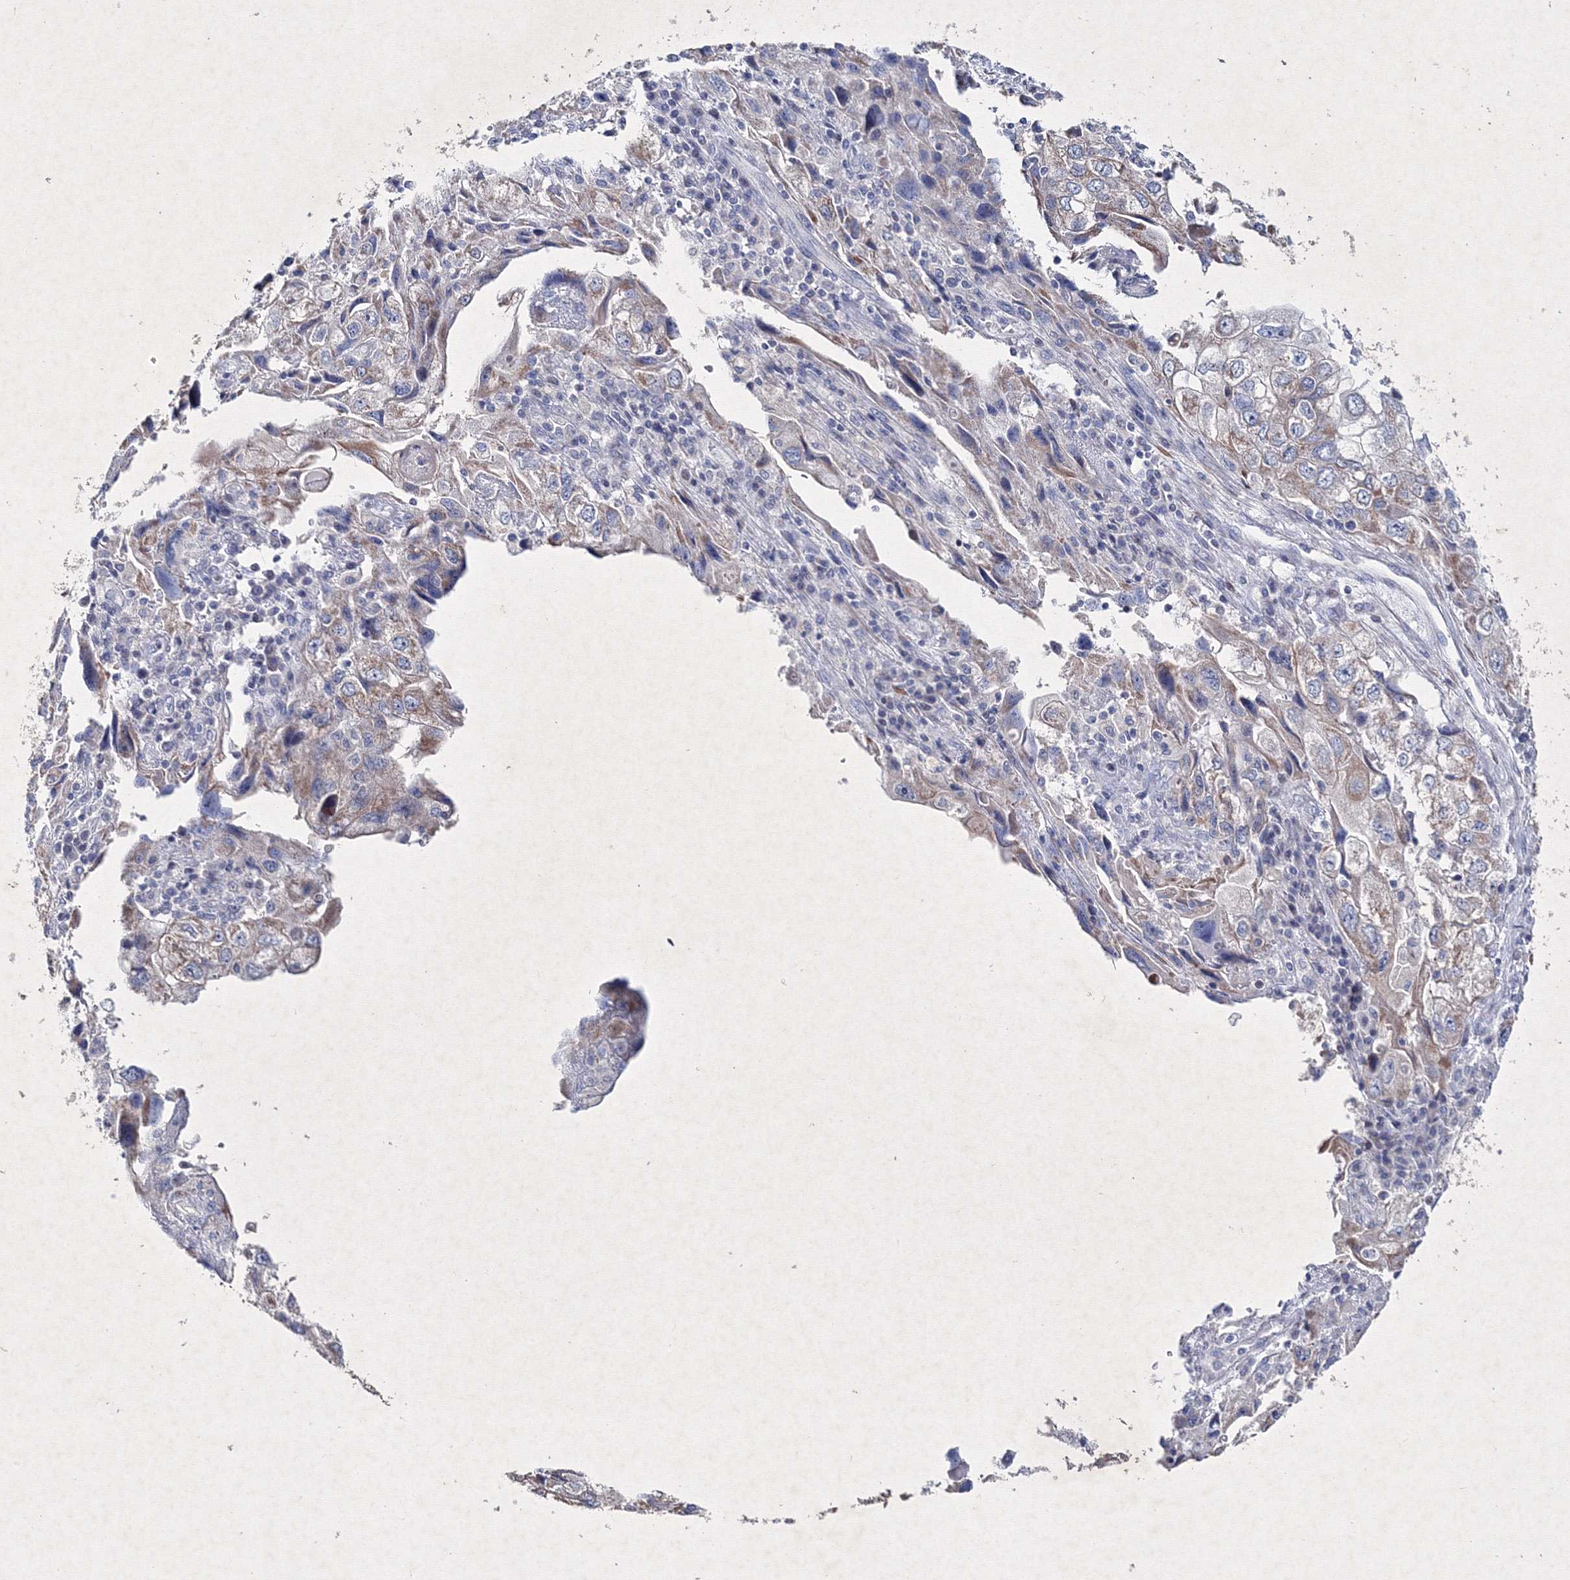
{"staining": {"intensity": "weak", "quantity": "25%-75%", "location": "cytoplasmic/membranous"}, "tissue": "endometrial cancer", "cell_type": "Tumor cells", "image_type": "cancer", "snomed": [{"axis": "morphology", "description": "Adenocarcinoma, NOS"}, {"axis": "topography", "description": "Endometrium"}], "caption": "An immunohistochemistry micrograph of tumor tissue is shown. Protein staining in brown labels weak cytoplasmic/membranous positivity in adenocarcinoma (endometrial) within tumor cells. The protein of interest is stained brown, and the nuclei are stained in blue (DAB IHC with brightfield microscopy, high magnification).", "gene": "SMIM29", "patient": {"sex": "female", "age": 49}}